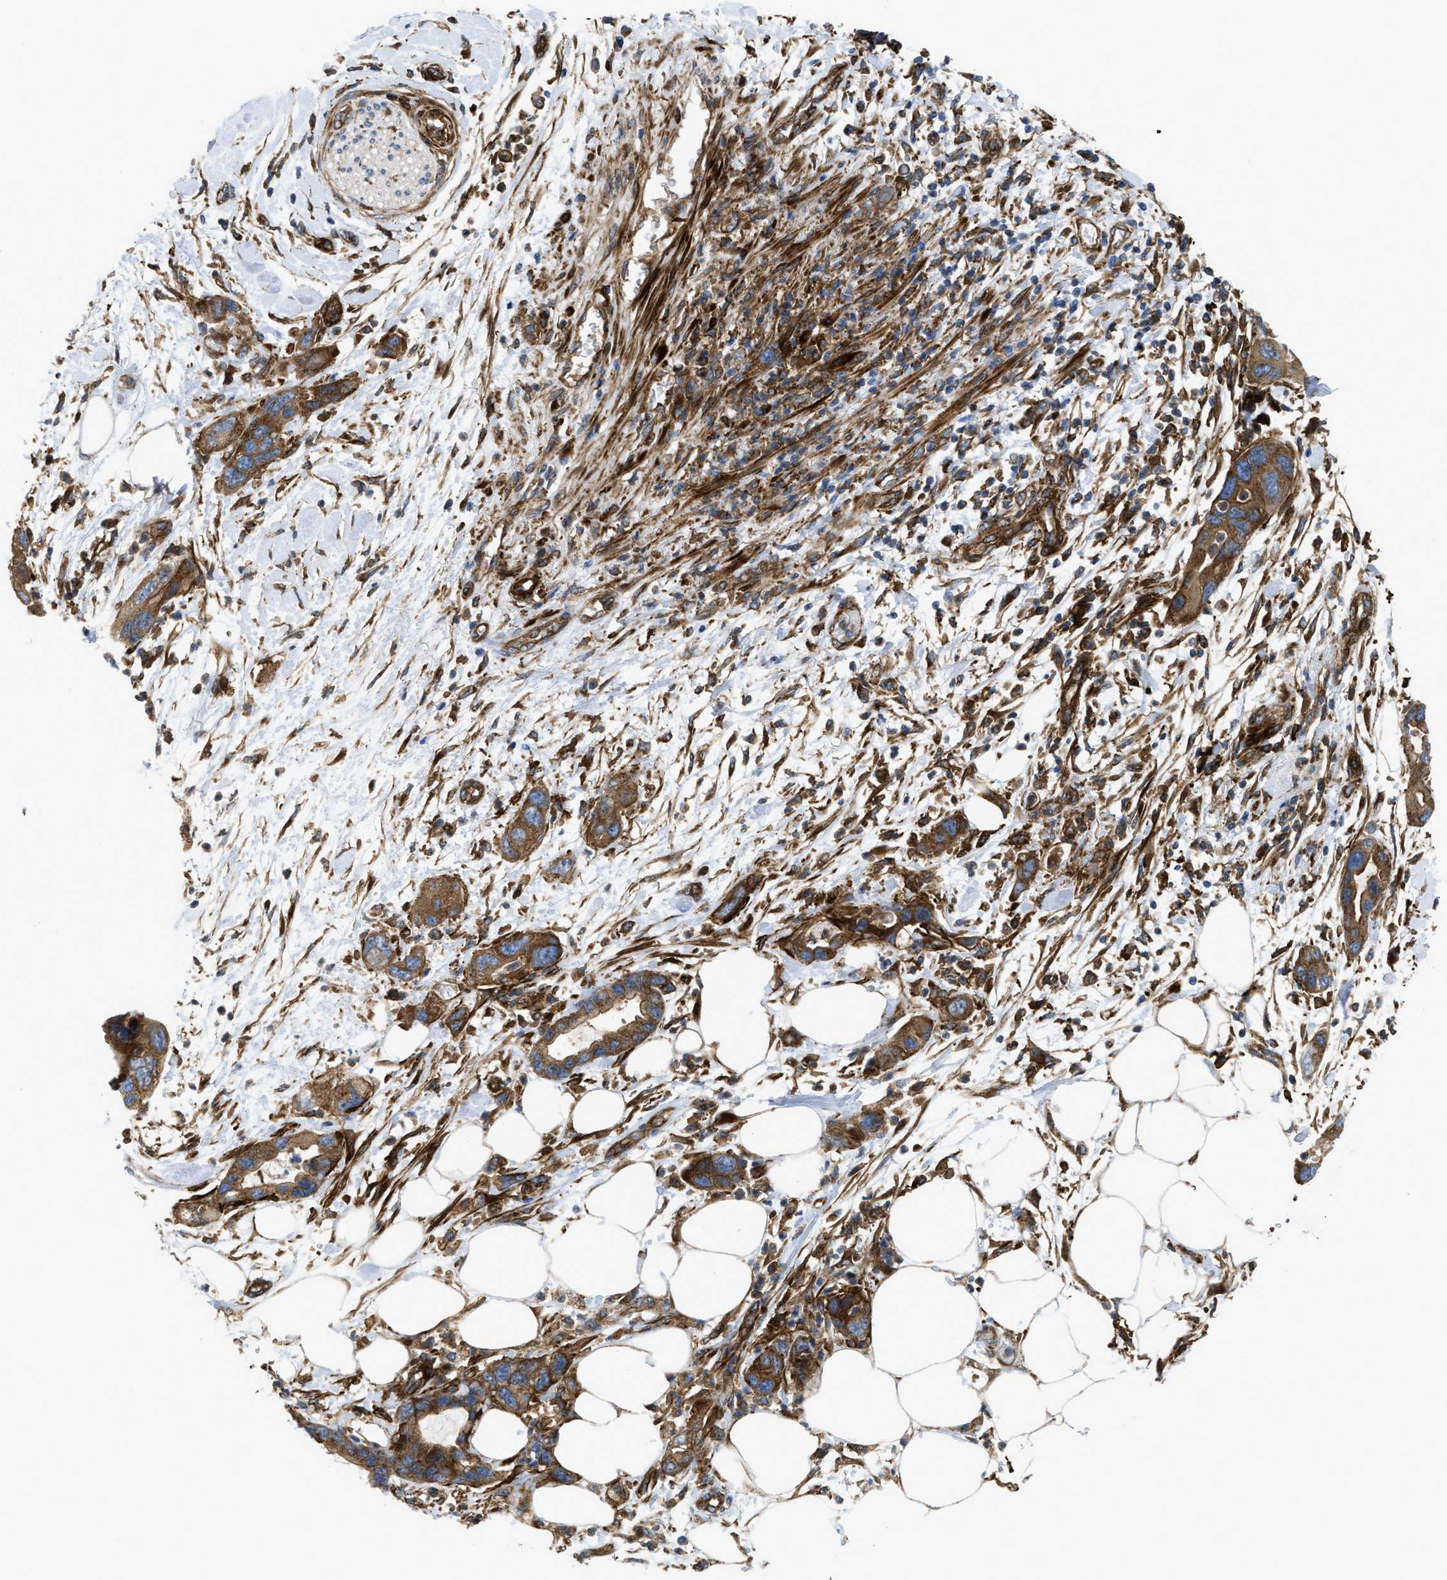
{"staining": {"intensity": "strong", "quantity": ">75%", "location": "cytoplasmic/membranous"}, "tissue": "pancreatic cancer", "cell_type": "Tumor cells", "image_type": "cancer", "snomed": [{"axis": "morphology", "description": "Normal tissue, NOS"}, {"axis": "morphology", "description": "Adenocarcinoma, NOS"}, {"axis": "topography", "description": "Pancreas"}], "caption": "IHC histopathology image of pancreatic adenocarcinoma stained for a protein (brown), which exhibits high levels of strong cytoplasmic/membranous staining in about >75% of tumor cells.", "gene": "PICALM", "patient": {"sex": "female", "age": 71}}